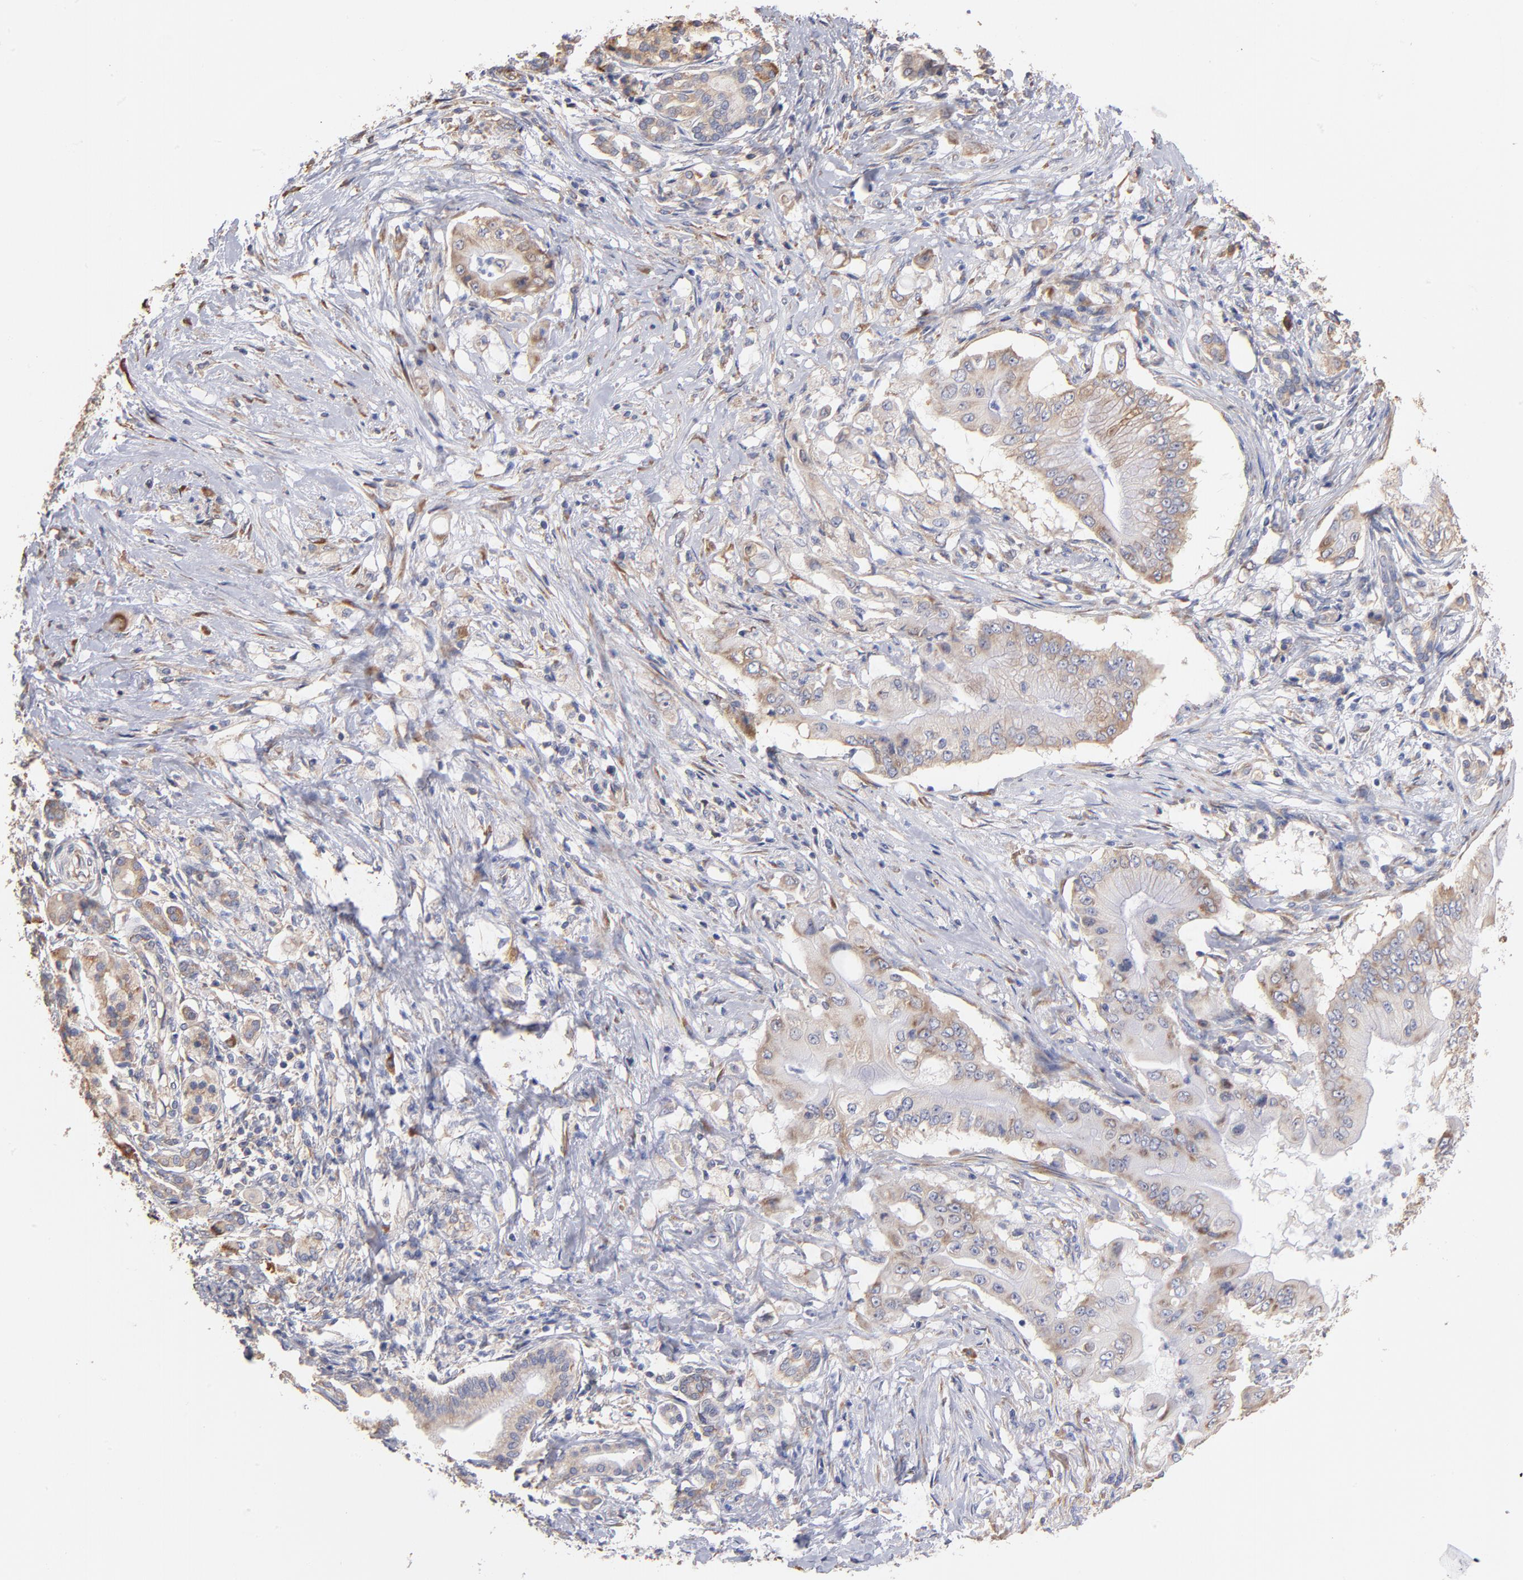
{"staining": {"intensity": "weak", "quantity": "<25%", "location": "cytoplasmic/membranous"}, "tissue": "pancreatic cancer", "cell_type": "Tumor cells", "image_type": "cancer", "snomed": [{"axis": "morphology", "description": "Adenocarcinoma, NOS"}, {"axis": "topography", "description": "Pancreas"}], "caption": "An image of adenocarcinoma (pancreatic) stained for a protein demonstrates no brown staining in tumor cells.", "gene": "RPL9", "patient": {"sex": "male", "age": 62}}